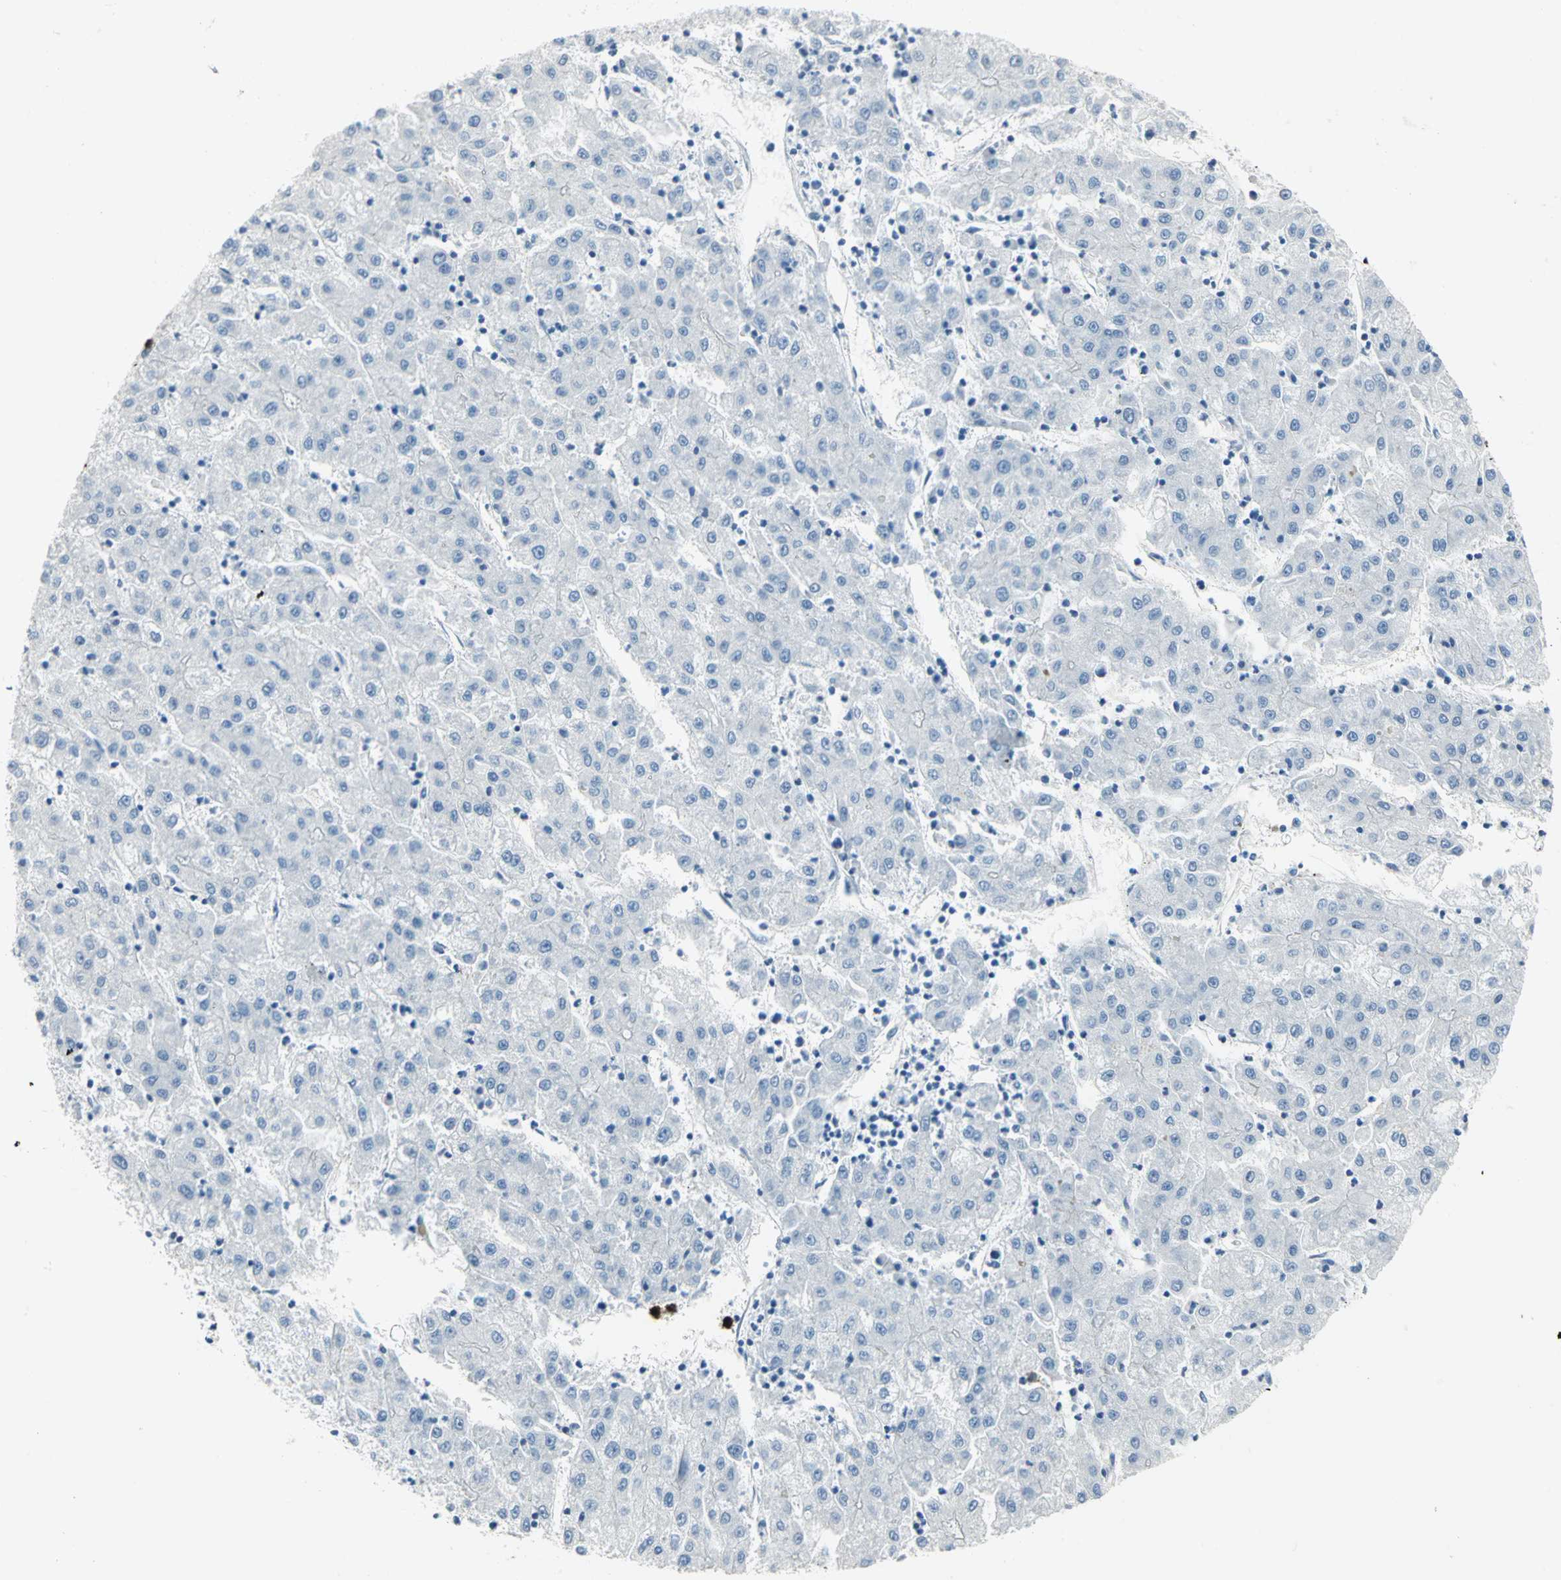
{"staining": {"intensity": "negative", "quantity": "none", "location": "none"}, "tissue": "liver cancer", "cell_type": "Tumor cells", "image_type": "cancer", "snomed": [{"axis": "morphology", "description": "Carcinoma, Hepatocellular, NOS"}, {"axis": "topography", "description": "Liver"}], "caption": "Immunohistochemistry (IHC) photomicrograph of neoplastic tissue: liver cancer stained with DAB (3,3'-diaminobenzidine) displays no significant protein positivity in tumor cells.", "gene": "ALOX15", "patient": {"sex": "male", "age": 72}}